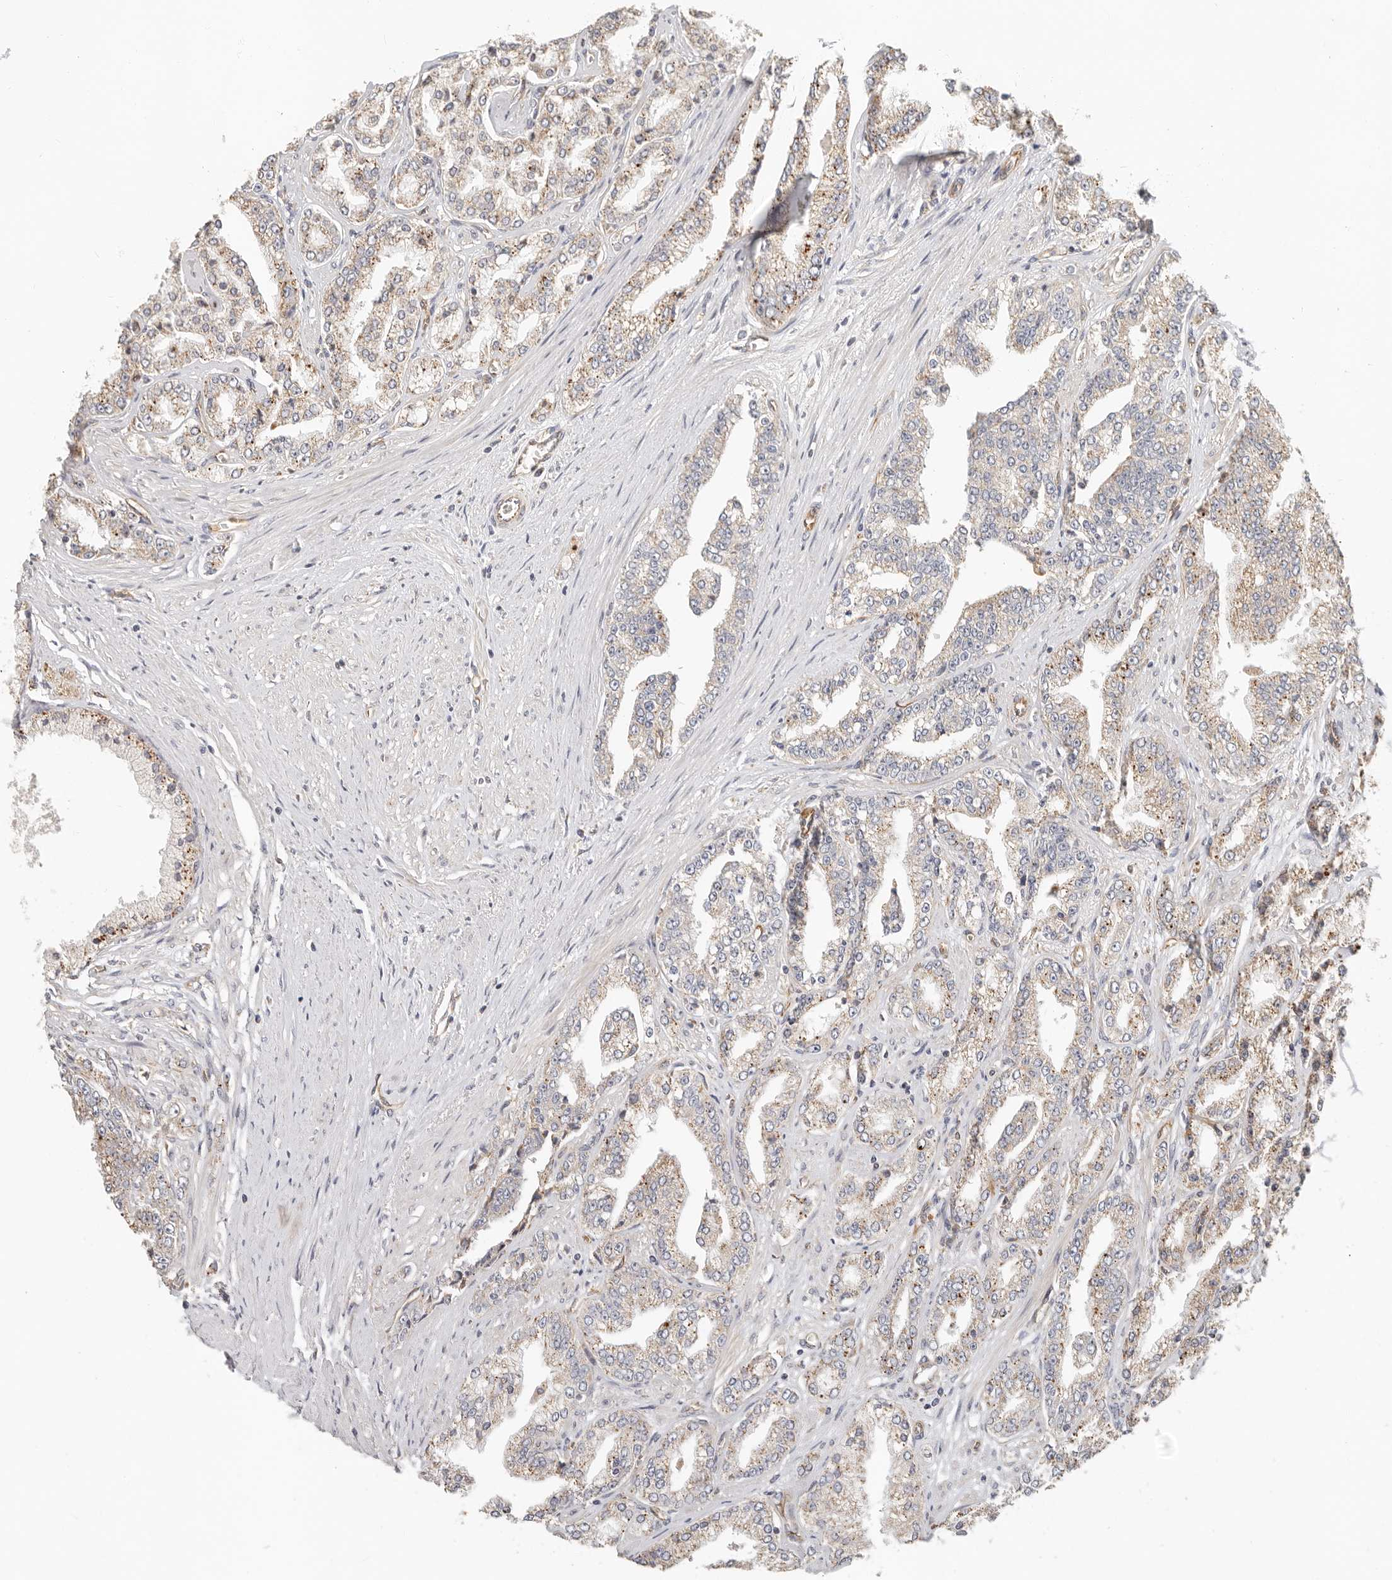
{"staining": {"intensity": "weak", "quantity": ">75%", "location": "cytoplasmic/membranous"}, "tissue": "prostate cancer", "cell_type": "Tumor cells", "image_type": "cancer", "snomed": [{"axis": "morphology", "description": "Adenocarcinoma, High grade"}, {"axis": "topography", "description": "Prostate"}], "caption": "Immunohistochemical staining of prostate high-grade adenocarcinoma reveals low levels of weak cytoplasmic/membranous staining in about >75% of tumor cells.", "gene": "SPRING1", "patient": {"sex": "male", "age": 71}}